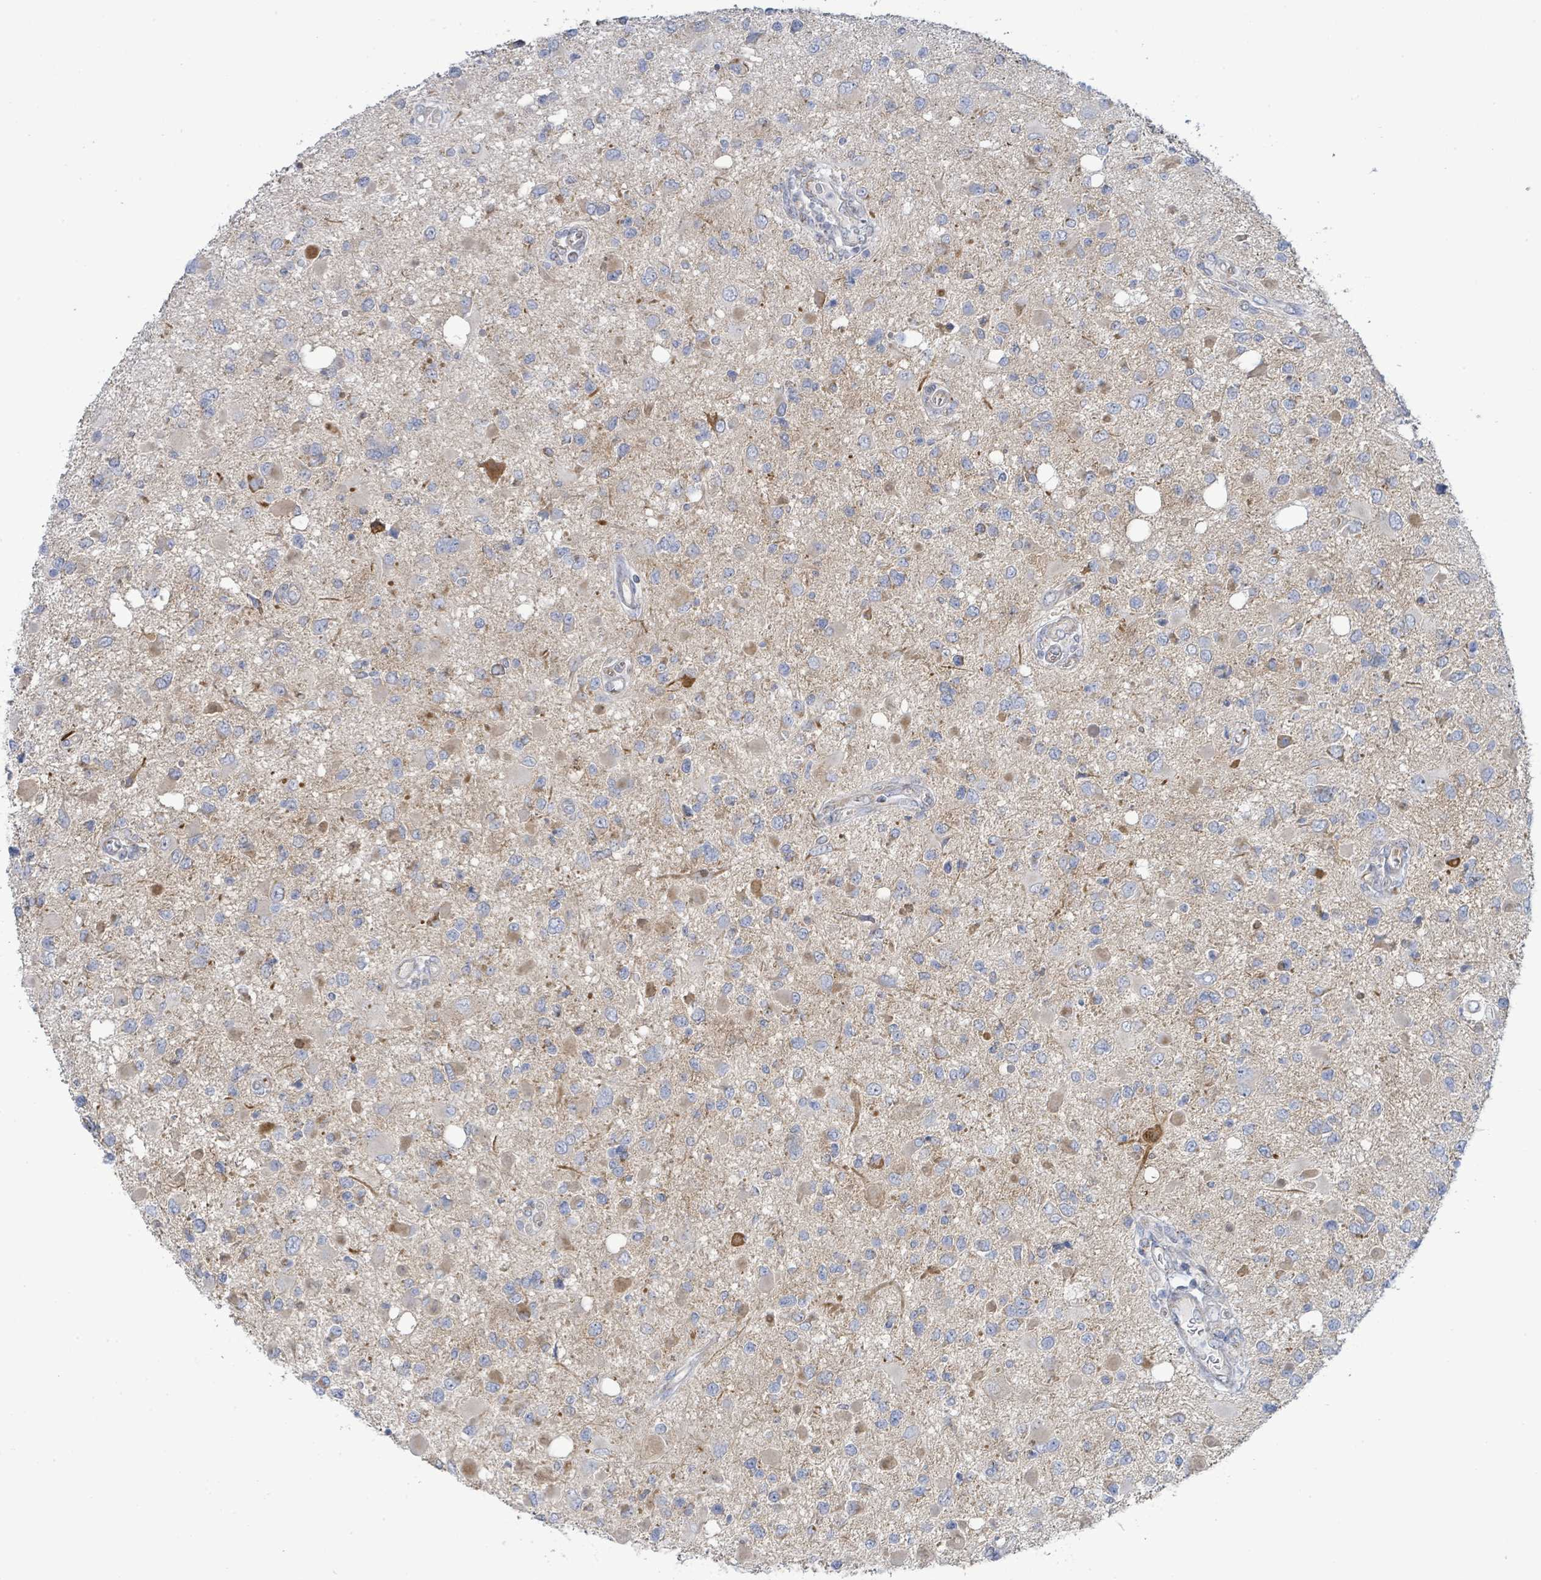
{"staining": {"intensity": "negative", "quantity": "none", "location": "none"}, "tissue": "glioma", "cell_type": "Tumor cells", "image_type": "cancer", "snomed": [{"axis": "morphology", "description": "Glioma, malignant, High grade"}, {"axis": "topography", "description": "Brain"}], "caption": "This is an IHC image of human glioma. There is no positivity in tumor cells.", "gene": "ALG12", "patient": {"sex": "male", "age": 53}}